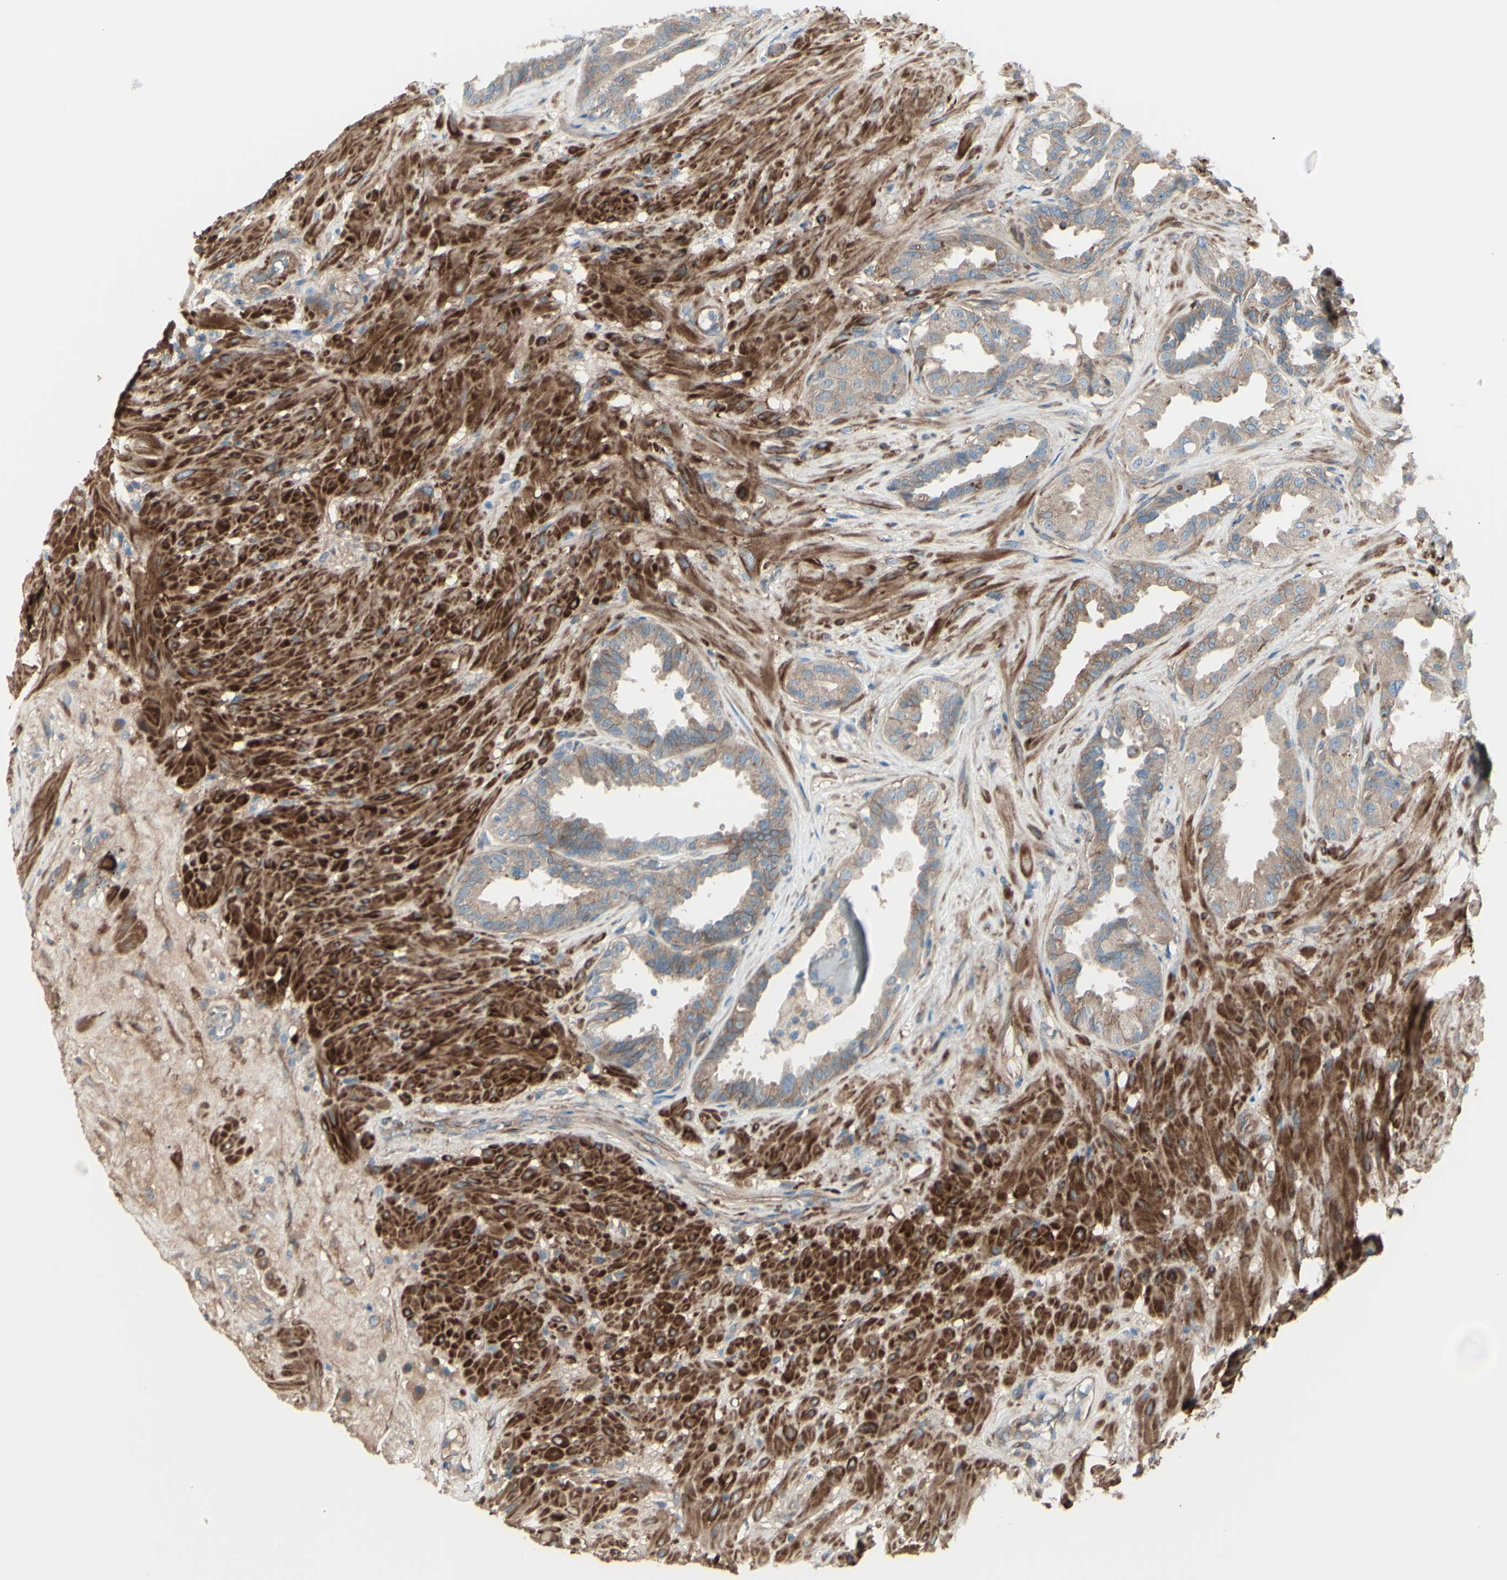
{"staining": {"intensity": "weak", "quantity": ">75%", "location": "cytoplasmic/membranous"}, "tissue": "seminal vesicle", "cell_type": "Glandular cells", "image_type": "normal", "snomed": [{"axis": "morphology", "description": "Normal tissue, NOS"}, {"axis": "topography", "description": "Seminal veicle"}], "caption": "A low amount of weak cytoplasmic/membranous staining is seen in approximately >75% of glandular cells in benign seminal vesicle.", "gene": "PCDHGA10", "patient": {"sex": "male", "age": 61}}